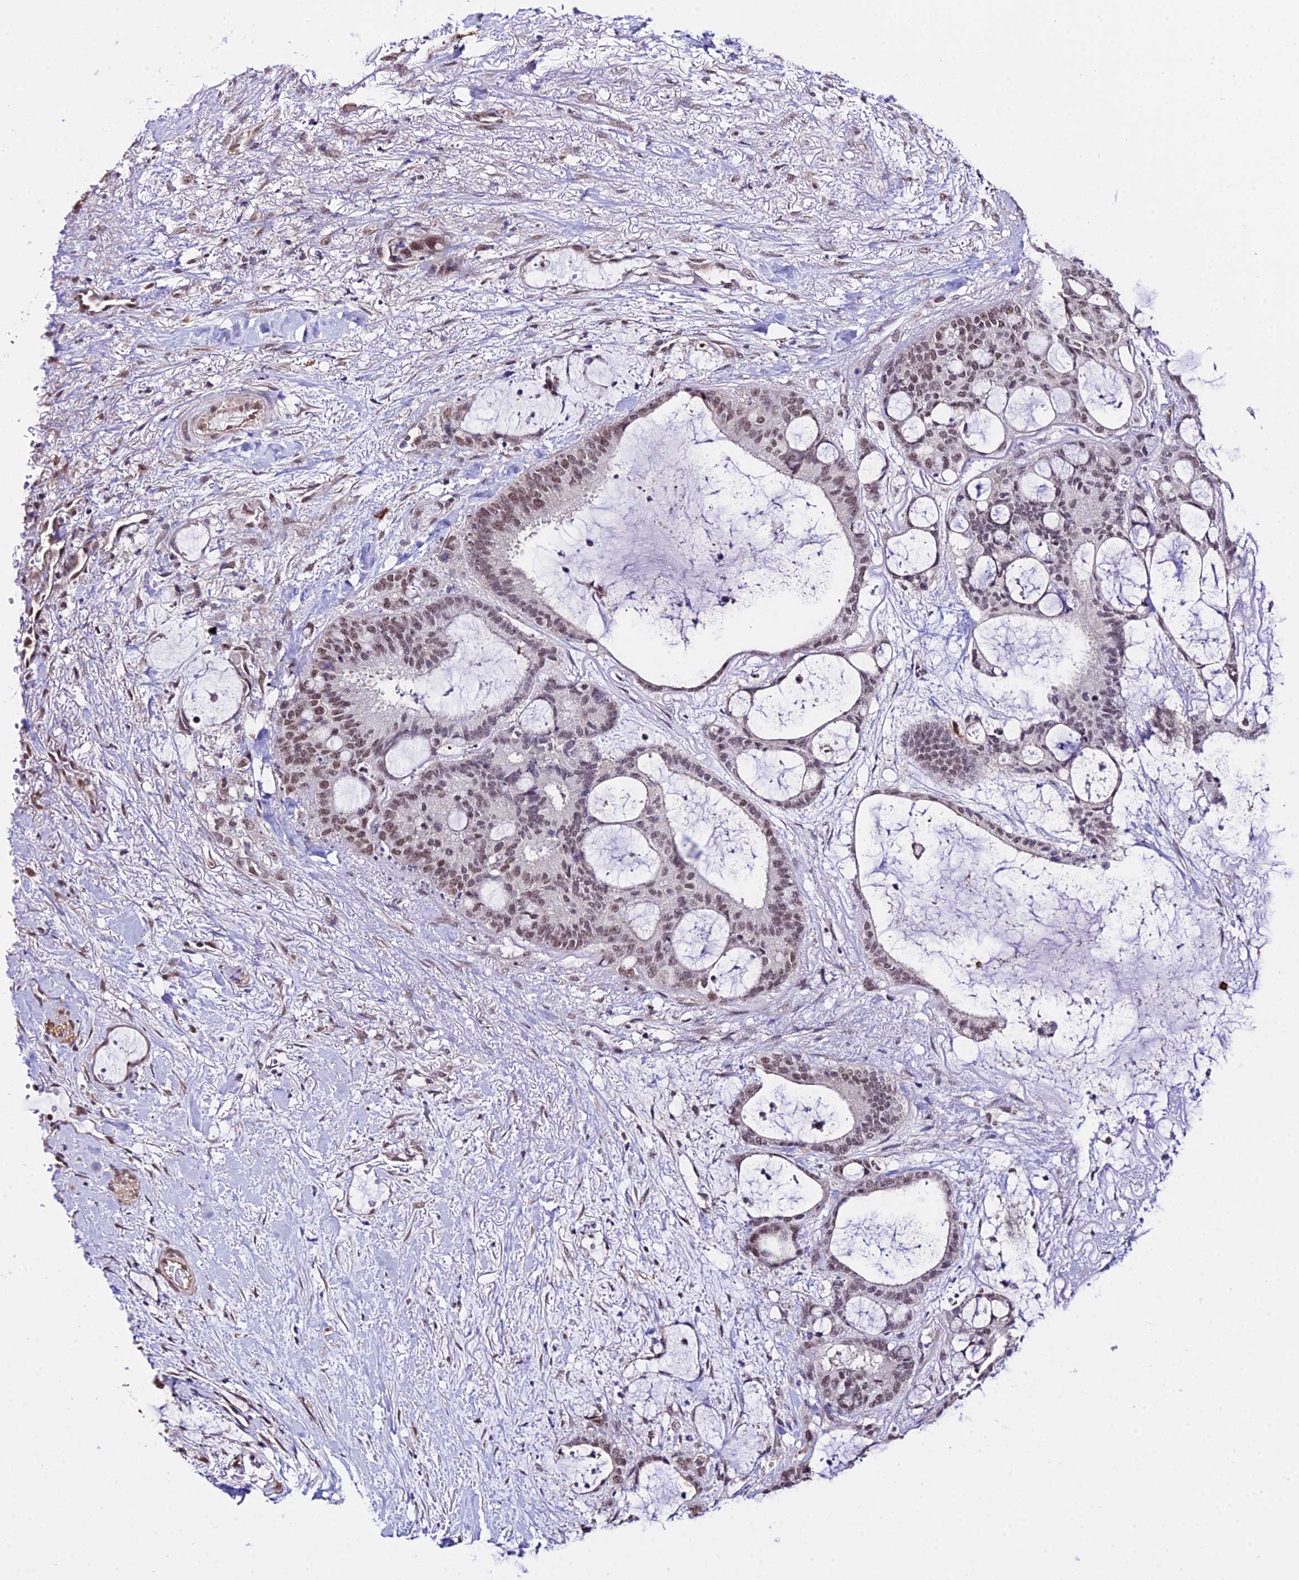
{"staining": {"intensity": "moderate", "quantity": ">75%", "location": "nuclear"}, "tissue": "liver cancer", "cell_type": "Tumor cells", "image_type": "cancer", "snomed": [{"axis": "morphology", "description": "Normal tissue, NOS"}, {"axis": "morphology", "description": "Cholangiocarcinoma"}, {"axis": "topography", "description": "Liver"}, {"axis": "topography", "description": "Peripheral nerve tissue"}], "caption": "Liver cancer (cholangiocarcinoma) tissue reveals moderate nuclear expression in approximately >75% of tumor cells, visualized by immunohistochemistry.", "gene": "POLR2I", "patient": {"sex": "female", "age": 73}}